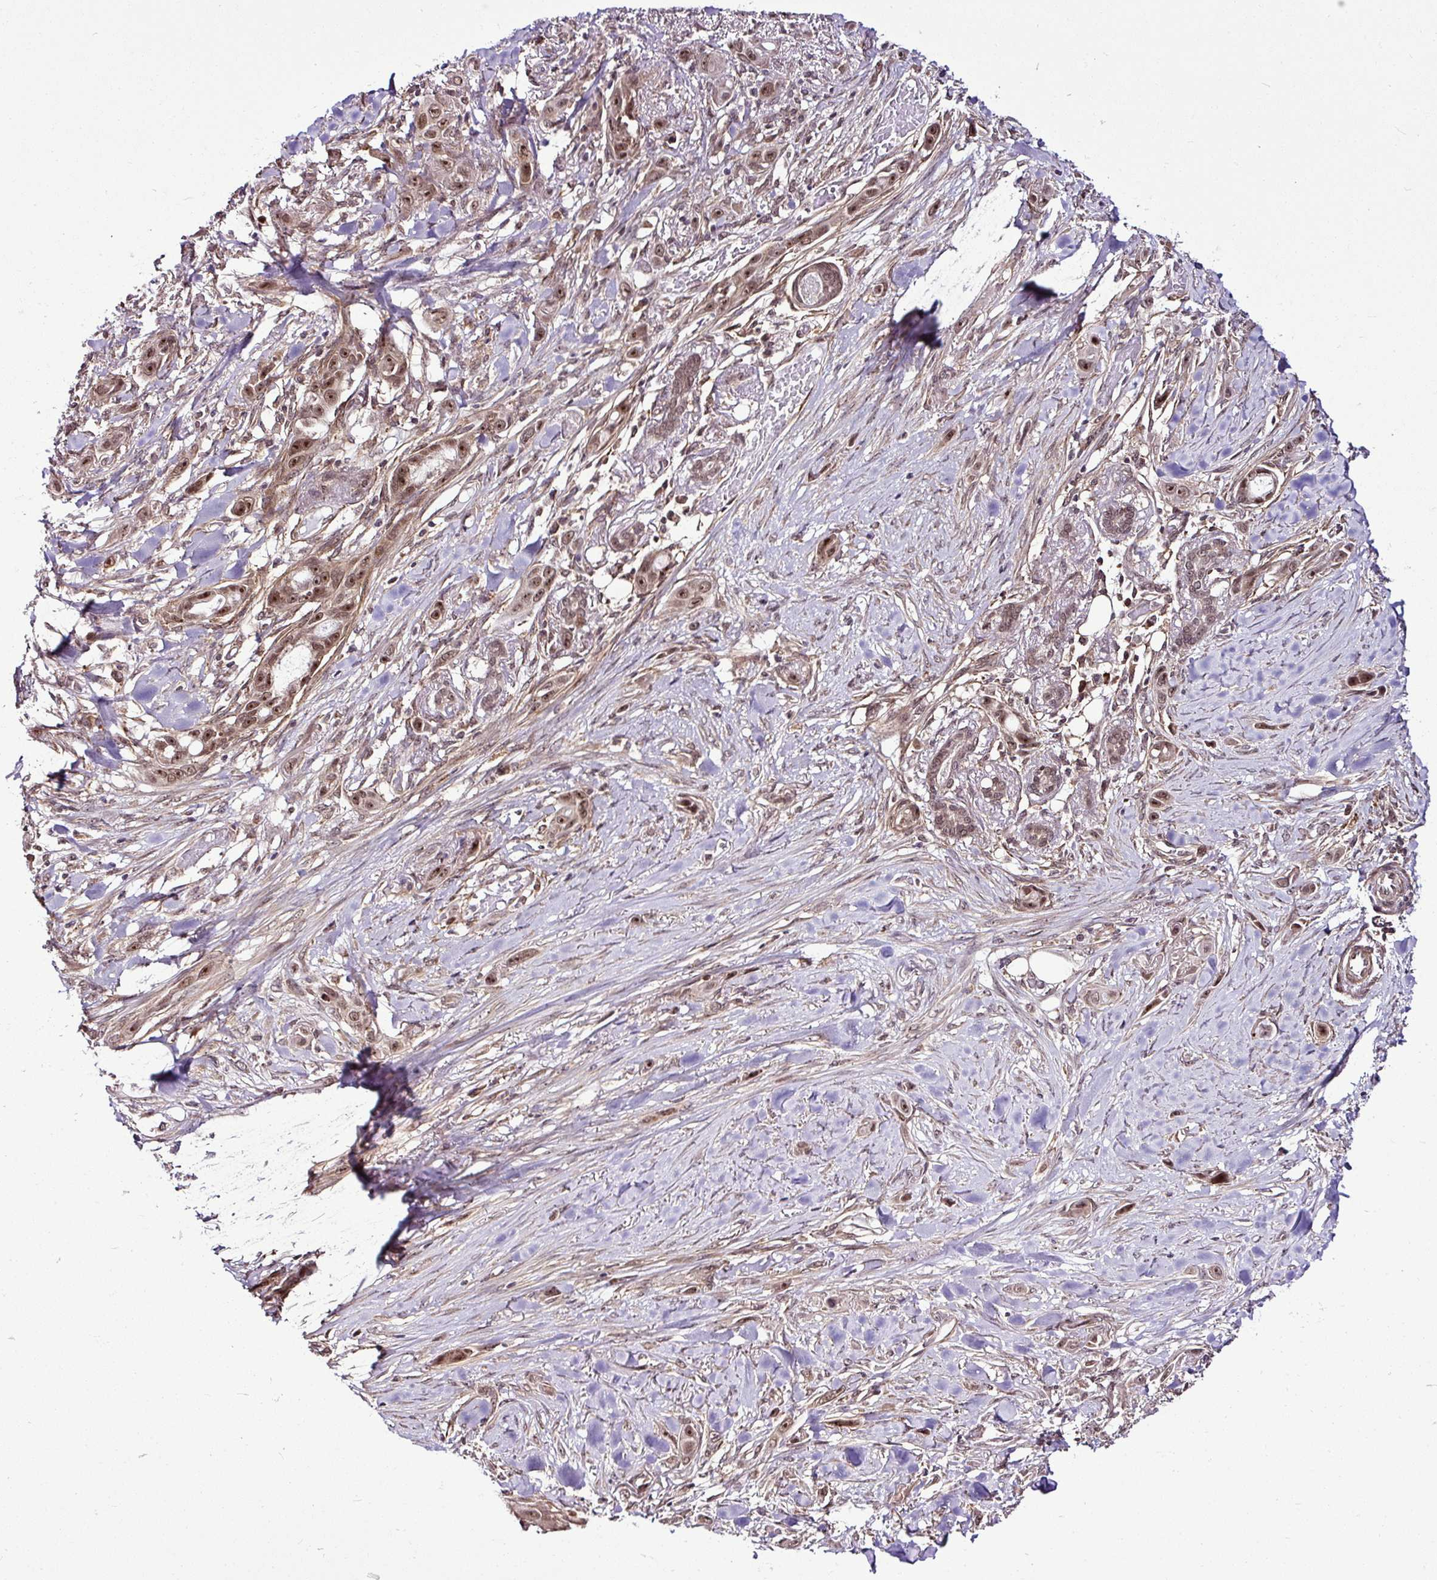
{"staining": {"intensity": "moderate", "quantity": ">75%", "location": "nuclear"}, "tissue": "skin cancer", "cell_type": "Tumor cells", "image_type": "cancer", "snomed": [{"axis": "morphology", "description": "Squamous cell carcinoma, NOS"}, {"axis": "topography", "description": "Skin"}], "caption": "Protein staining of skin squamous cell carcinoma tissue shows moderate nuclear staining in about >75% of tumor cells.", "gene": "FAM153A", "patient": {"sex": "female", "age": 69}}